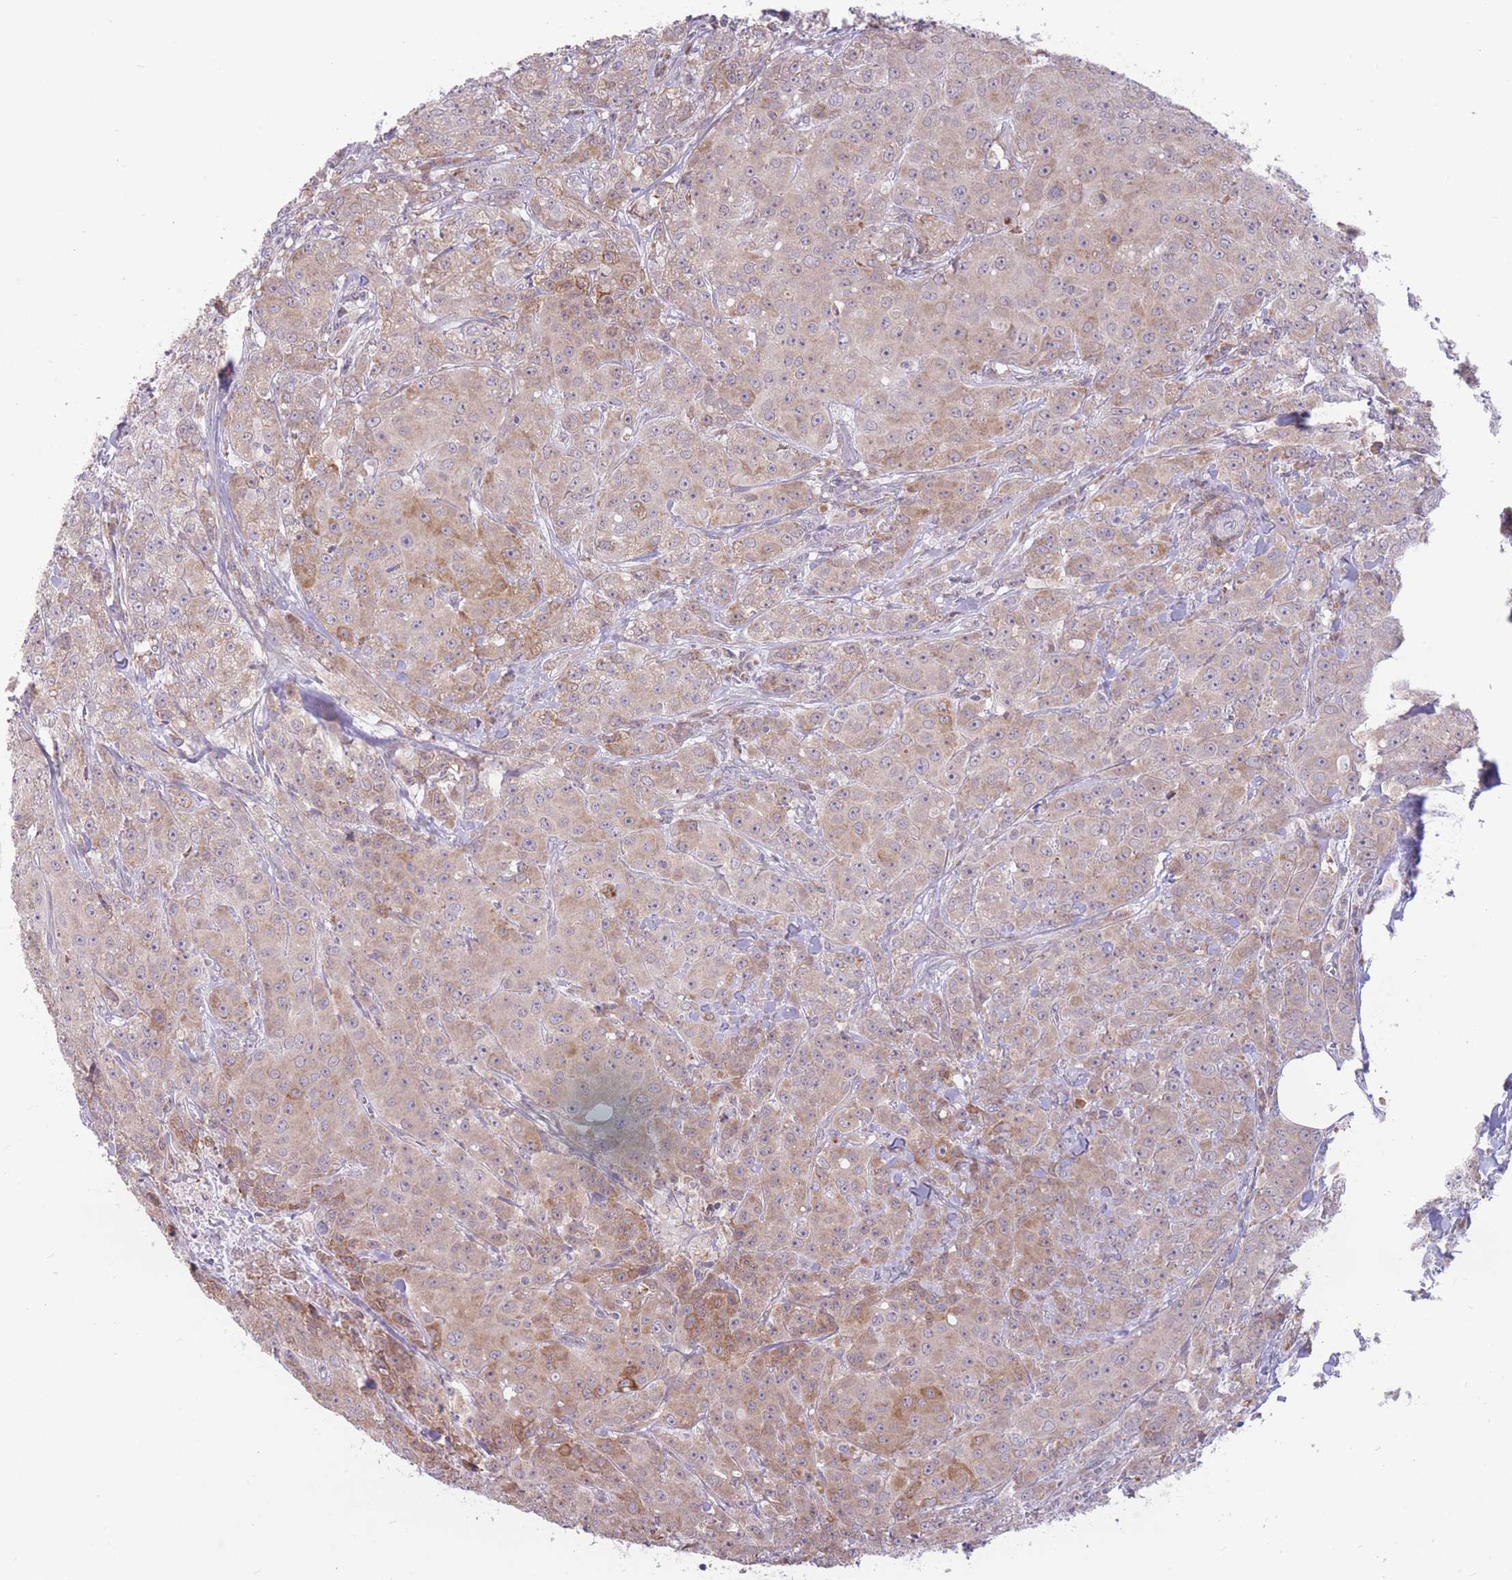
{"staining": {"intensity": "moderate", "quantity": "<25%", "location": "cytoplasmic/membranous"}, "tissue": "breast cancer", "cell_type": "Tumor cells", "image_type": "cancer", "snomed": [{"axis": "morphology", "description": "Duct carcinoma"}, {"axis": "topography", "description": "Breast"}], "caption": "Immunohistochemical staining of human breast cancer reveals low levels of moderate cytoplasmic/membranous protein staining in about <25% of tumor cells. (DAB (3,3'-diaminobenzidine) IHC with brightfield microscopy, high magnification).", "gene": "TRAPPC5", "patient": {"sex": "female", "age": 43}}